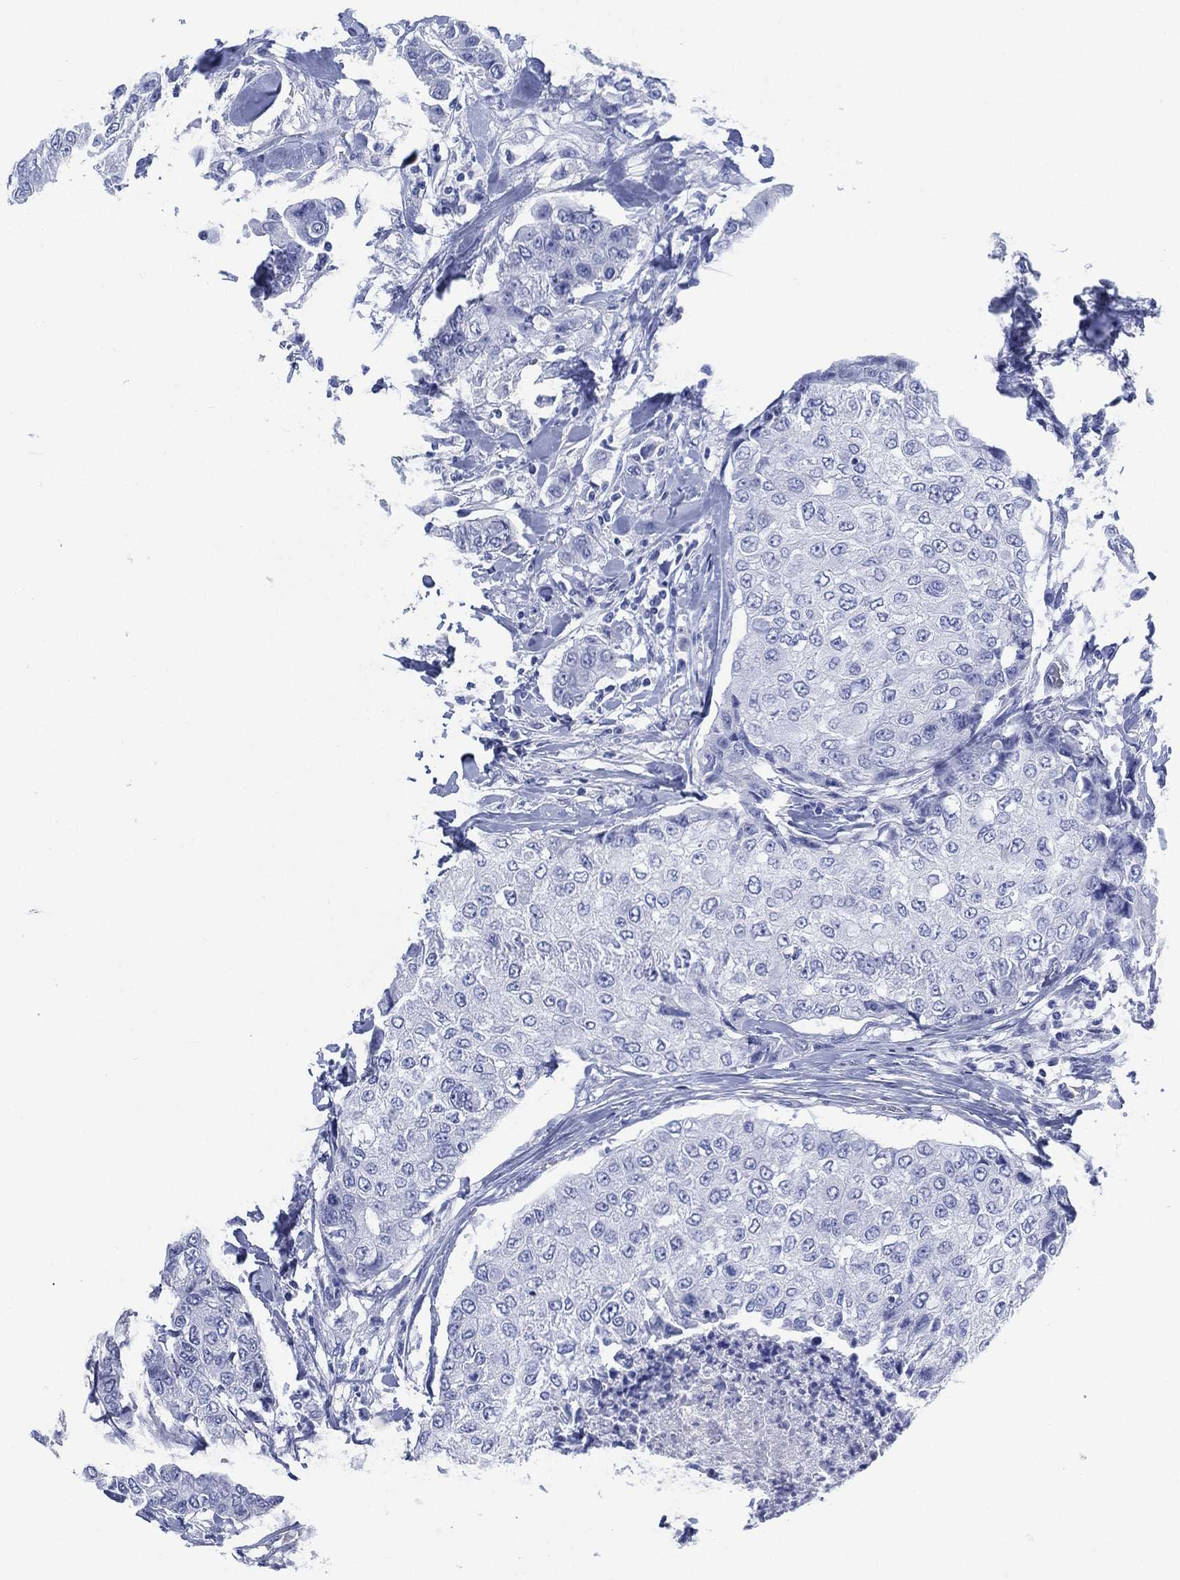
{"staining": {"intensity": "negative", "quantity": "none", "location": "none"}, "tissue": "breast cancer", "cell_type": "Tumor cells", "image_type": "cancer", "snomed": [{"axis": "morphology", "description": "Duct carcinoma"}, {"axis": "topography", "description": "Breast"}], "caption": "Tumor cells show no significant protein positivity in breast invasive ductal carcinoma. (Immunohistochemistry (ihc), brightfield microscopy, high magnification).", "gene": "SIGLECL1", "patient": {"sex": "female", "age": 27}}